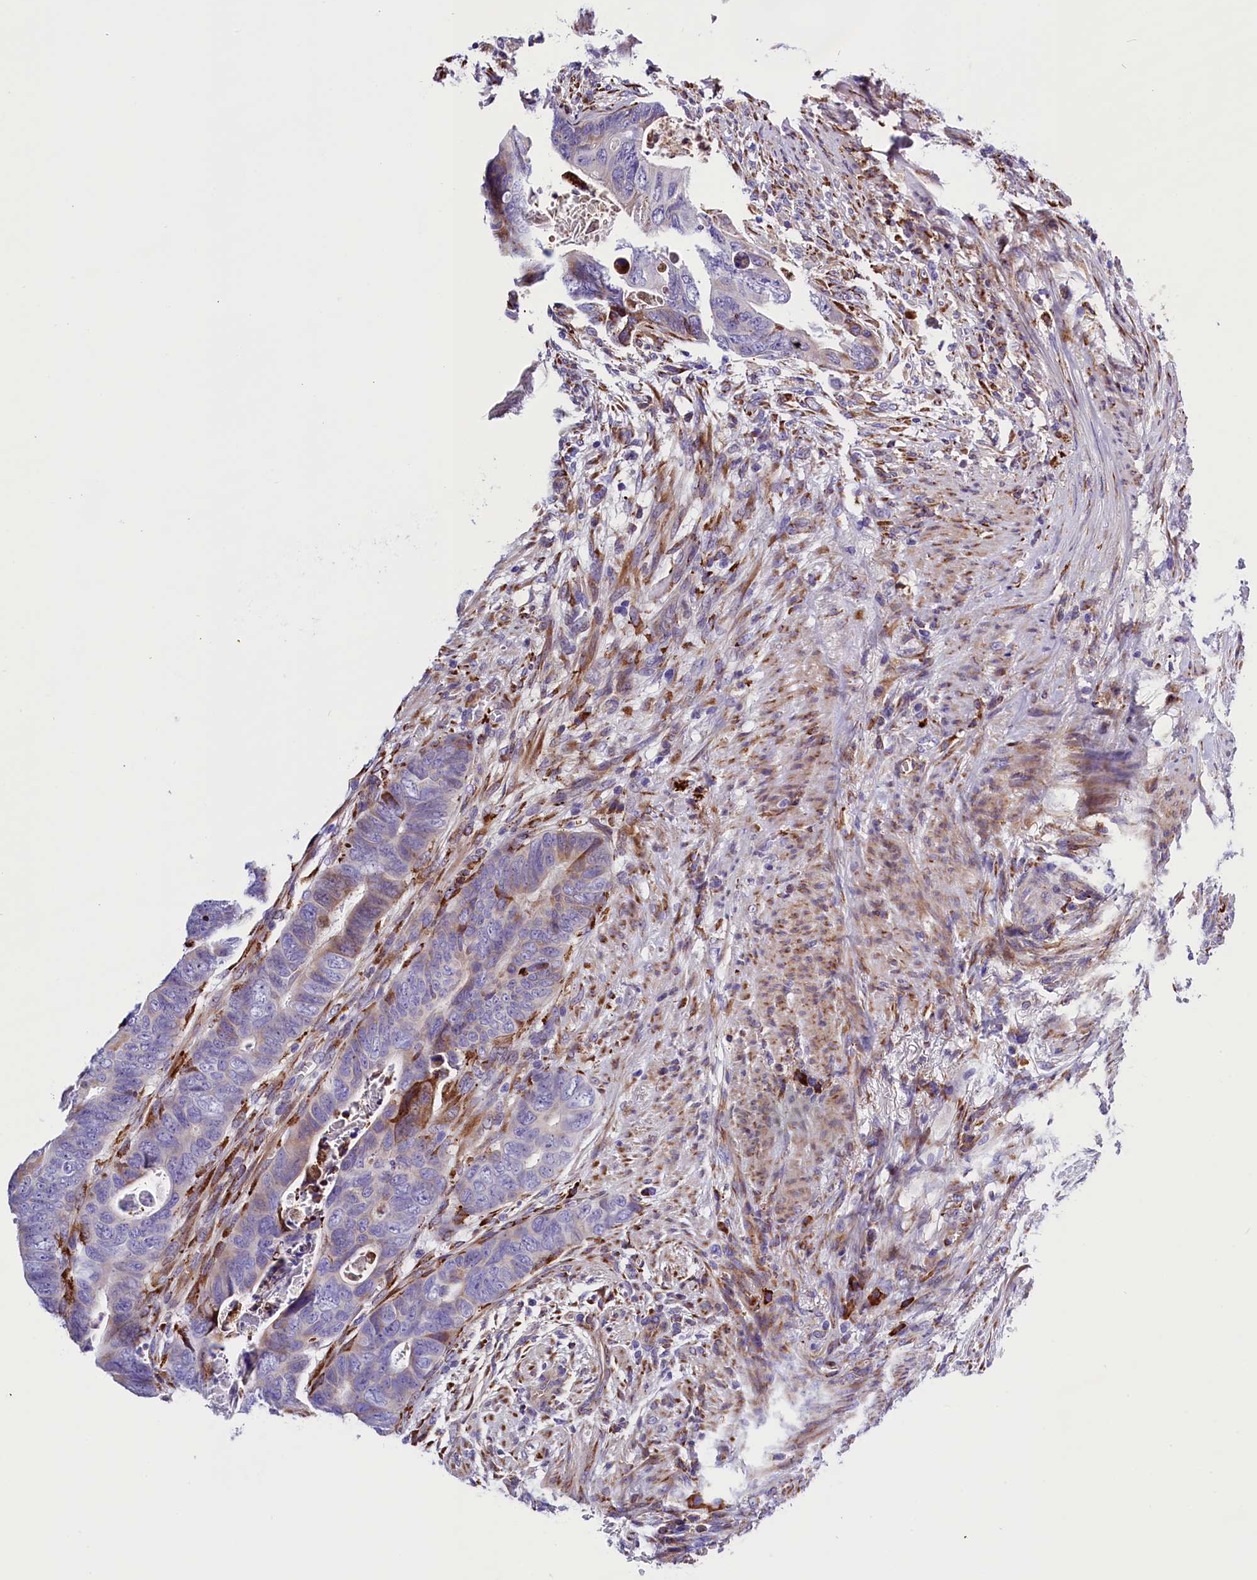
{"staining": {"intensity": "weak", "quantity": "<25%", "location": "cytoplasmic/membranous"}, "tissue": "colorectal cancer", "cell_type": "Tumor cells", "image_type": "cancer", "snomed": [{"axis": "morphology", "description": "Adenocarcinoma, NOS"}, {"axis": "topography", "description": "Rectum"}], "caption": "A photomicrograph of colorectal adenocarcinoma stained for a protein shows no brown staining in tumor cells.", "gene": "CMTR2", "patient": {"sex": "female", "age": 78}}